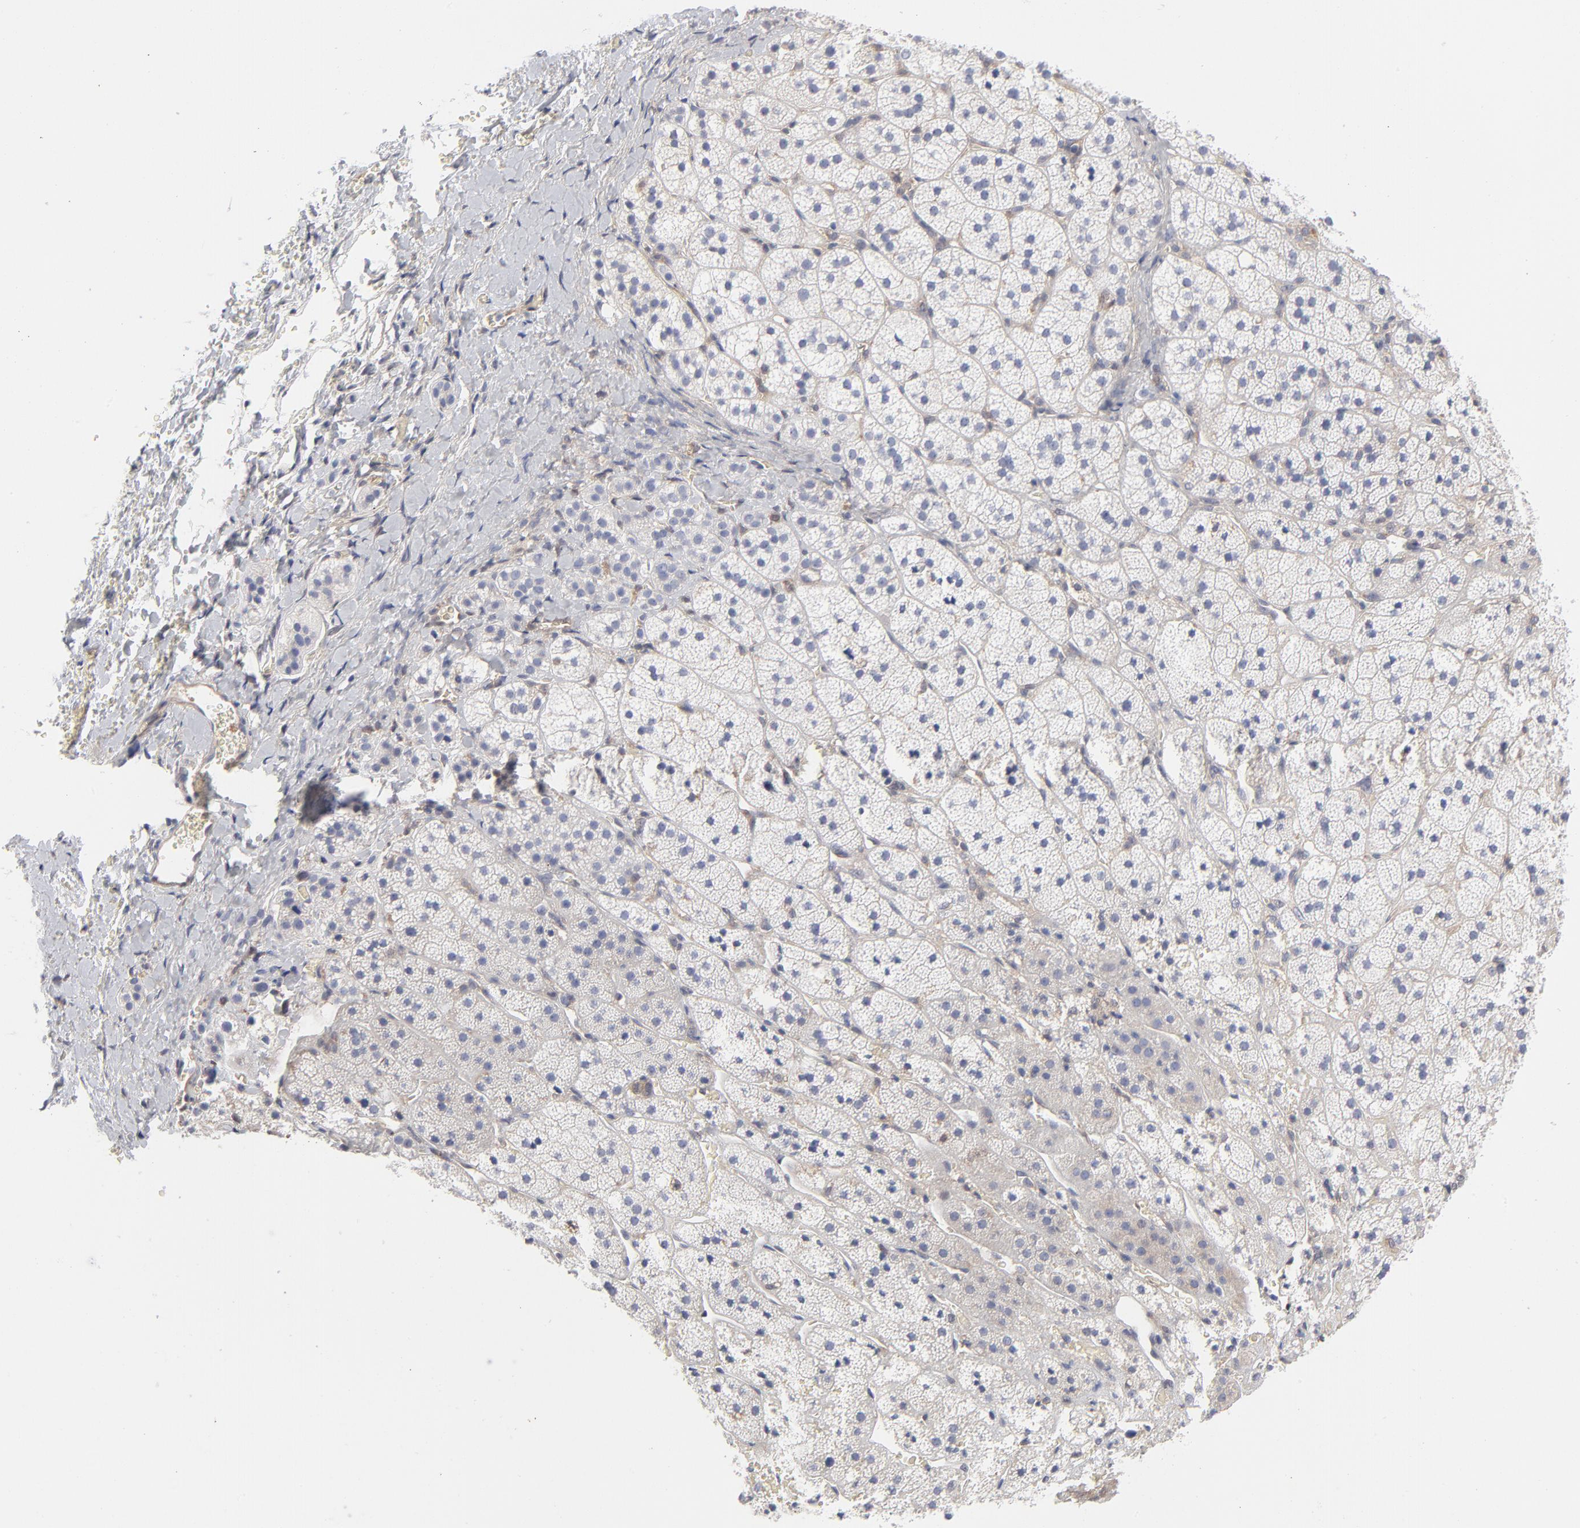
{"staining": {"intensity": "negative", "quantity": "none", "location": "none"}, "tissue": "adrenal gland", "cell_type": "Glandular cells", "image_type": "normal", "snomed": [{"axis": "morphology", "description": "Normal tissue, NOS"}, {"axis": "topography", "description": "Adrenal gland"}], "caption": "Protein analysis of normal adrenal gland demonstrates no significant expression in glandular cells.", "gene": "ARRB1", "patient": {"sex": "female", "age": 44}}